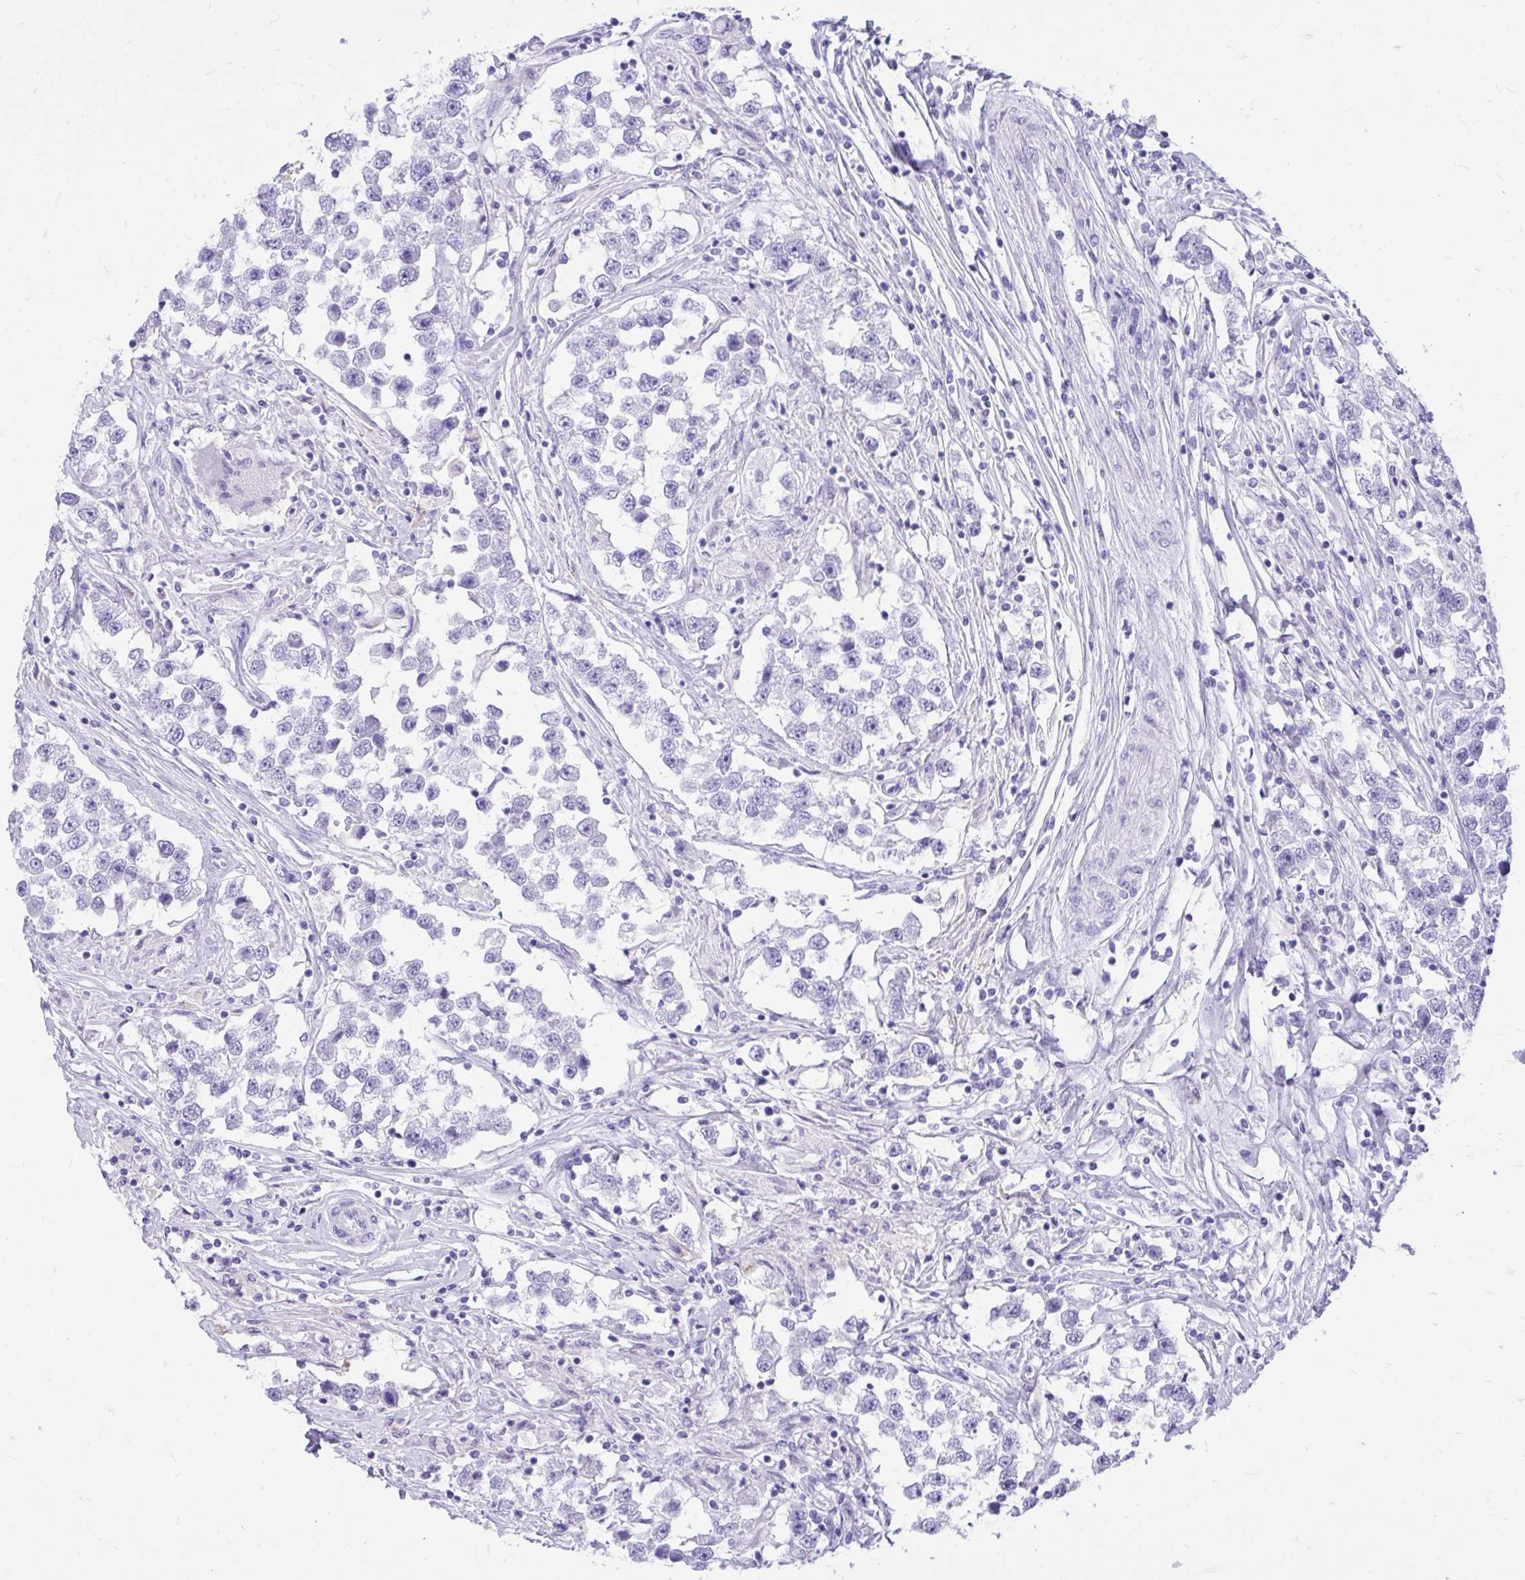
{"staining": {"intensity": "negative", "quantity": "none", "location": "none"}, "tissue": "testis cancer", "cell_type": "Tumor cells", "image_type": "cancer", "snomed": [{"axis": "morphology", "description": "Seminoma, NOS"}, {"axis": "topography", "description": "Testis"}], "caption": "DAB (3,3'-diaminobenzidine) immunohistochemical staining of human testis seminoma reveals no significant positivity in tumor cells. (Brightfield microscopy of DAB (3,3'-diaminobenzidine) immunohistochemistry at high magnification).", "gene": "MON1A", "patient": {"sex": "male", "age": 46}}